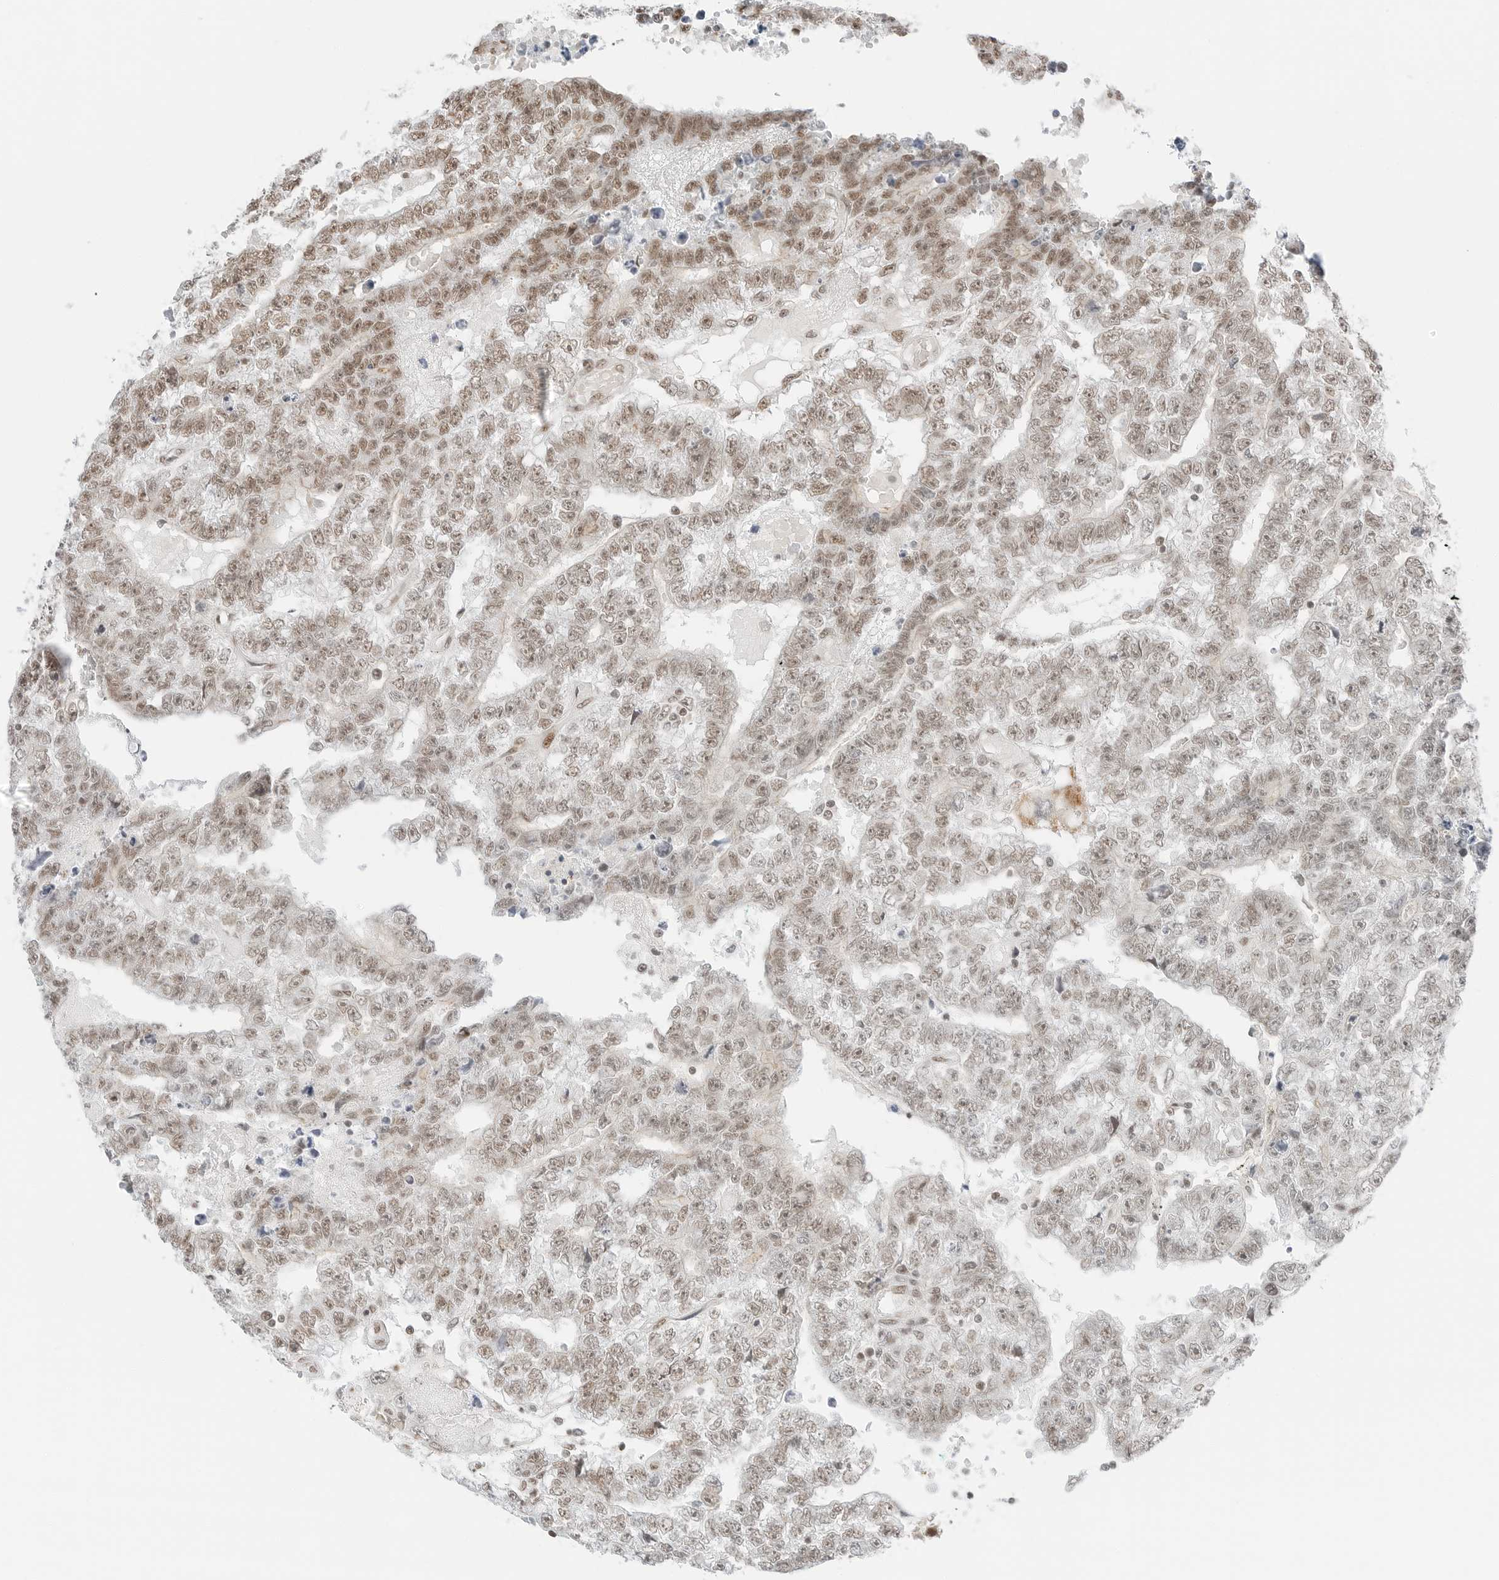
{"staining": {"intensity": "moderate", "quantity": "<25%", "location": "nuclear"}, "tissue": "testis cancer", "cell_type": "Tumor cells", "image_type": "cancer", "snomed": [{"axis": "morphology", "description": "Carcinoma, Embryonal, NOS"}, {"axis": "topography", "description": "Testis"}], "caption": "A micrograph of testis cancer stained for a protein reveals moderate nuclear brown staining in tumor cells.", "gene": "CRTC2", "patient": {"sex": "male", "age": 25}}